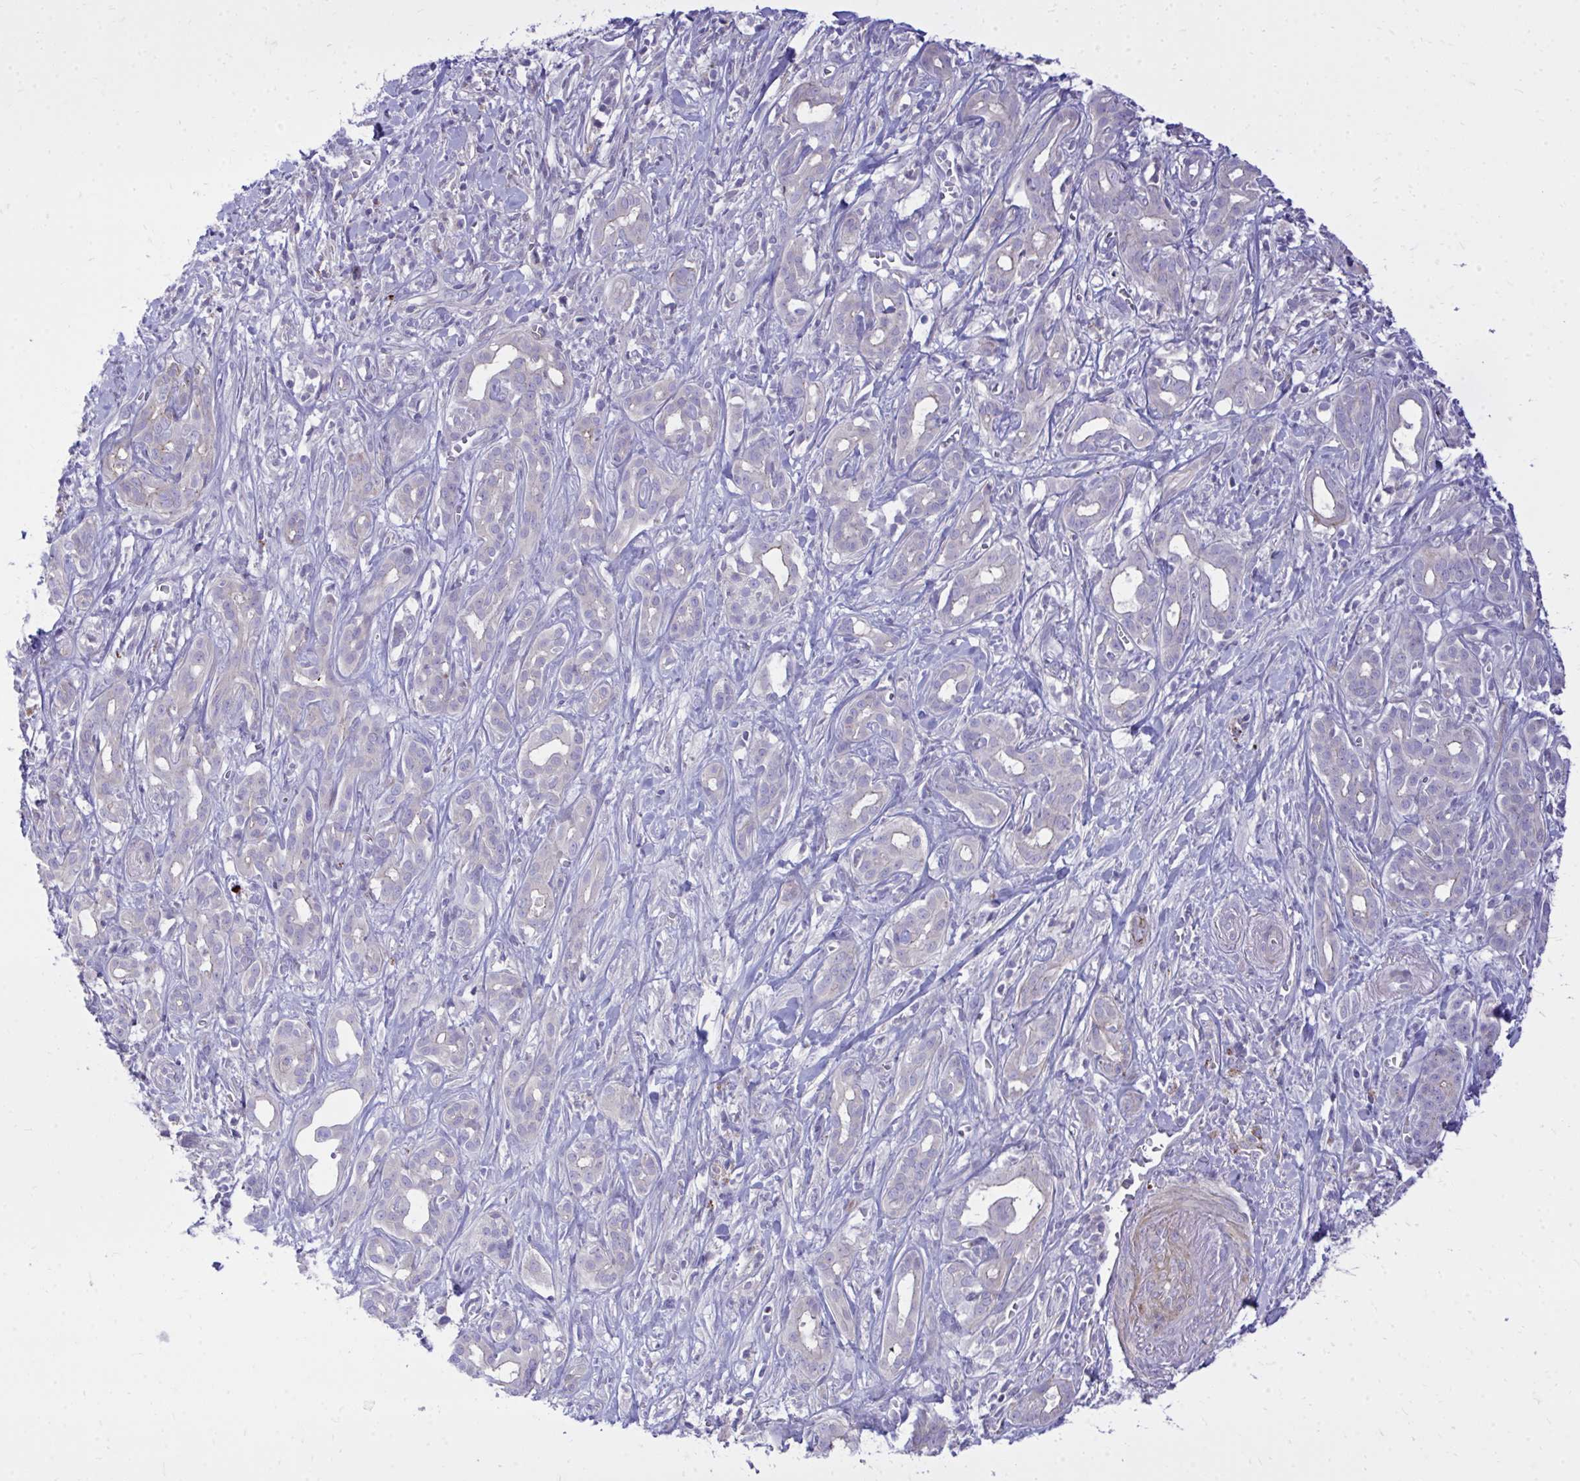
{"staining": {"intensity": "negative", "quantity": "none", "location": "none"}, "tissue": "pancreatic cancer", "cell_type": "Tumor cells", "image_type": "cancer", "snomed": [{"axis": "morphology", "description": "Adenocarcinoma, NOS"}, {"axis": "topography", "description": "Pancreas"}], "caption": "Immunohistochemistry of human adenocarcinoma (pancreatic) displays no staining in tumor cells.", "gene": "TP53I11", "patient": {"sex": "male", "age": 61}}